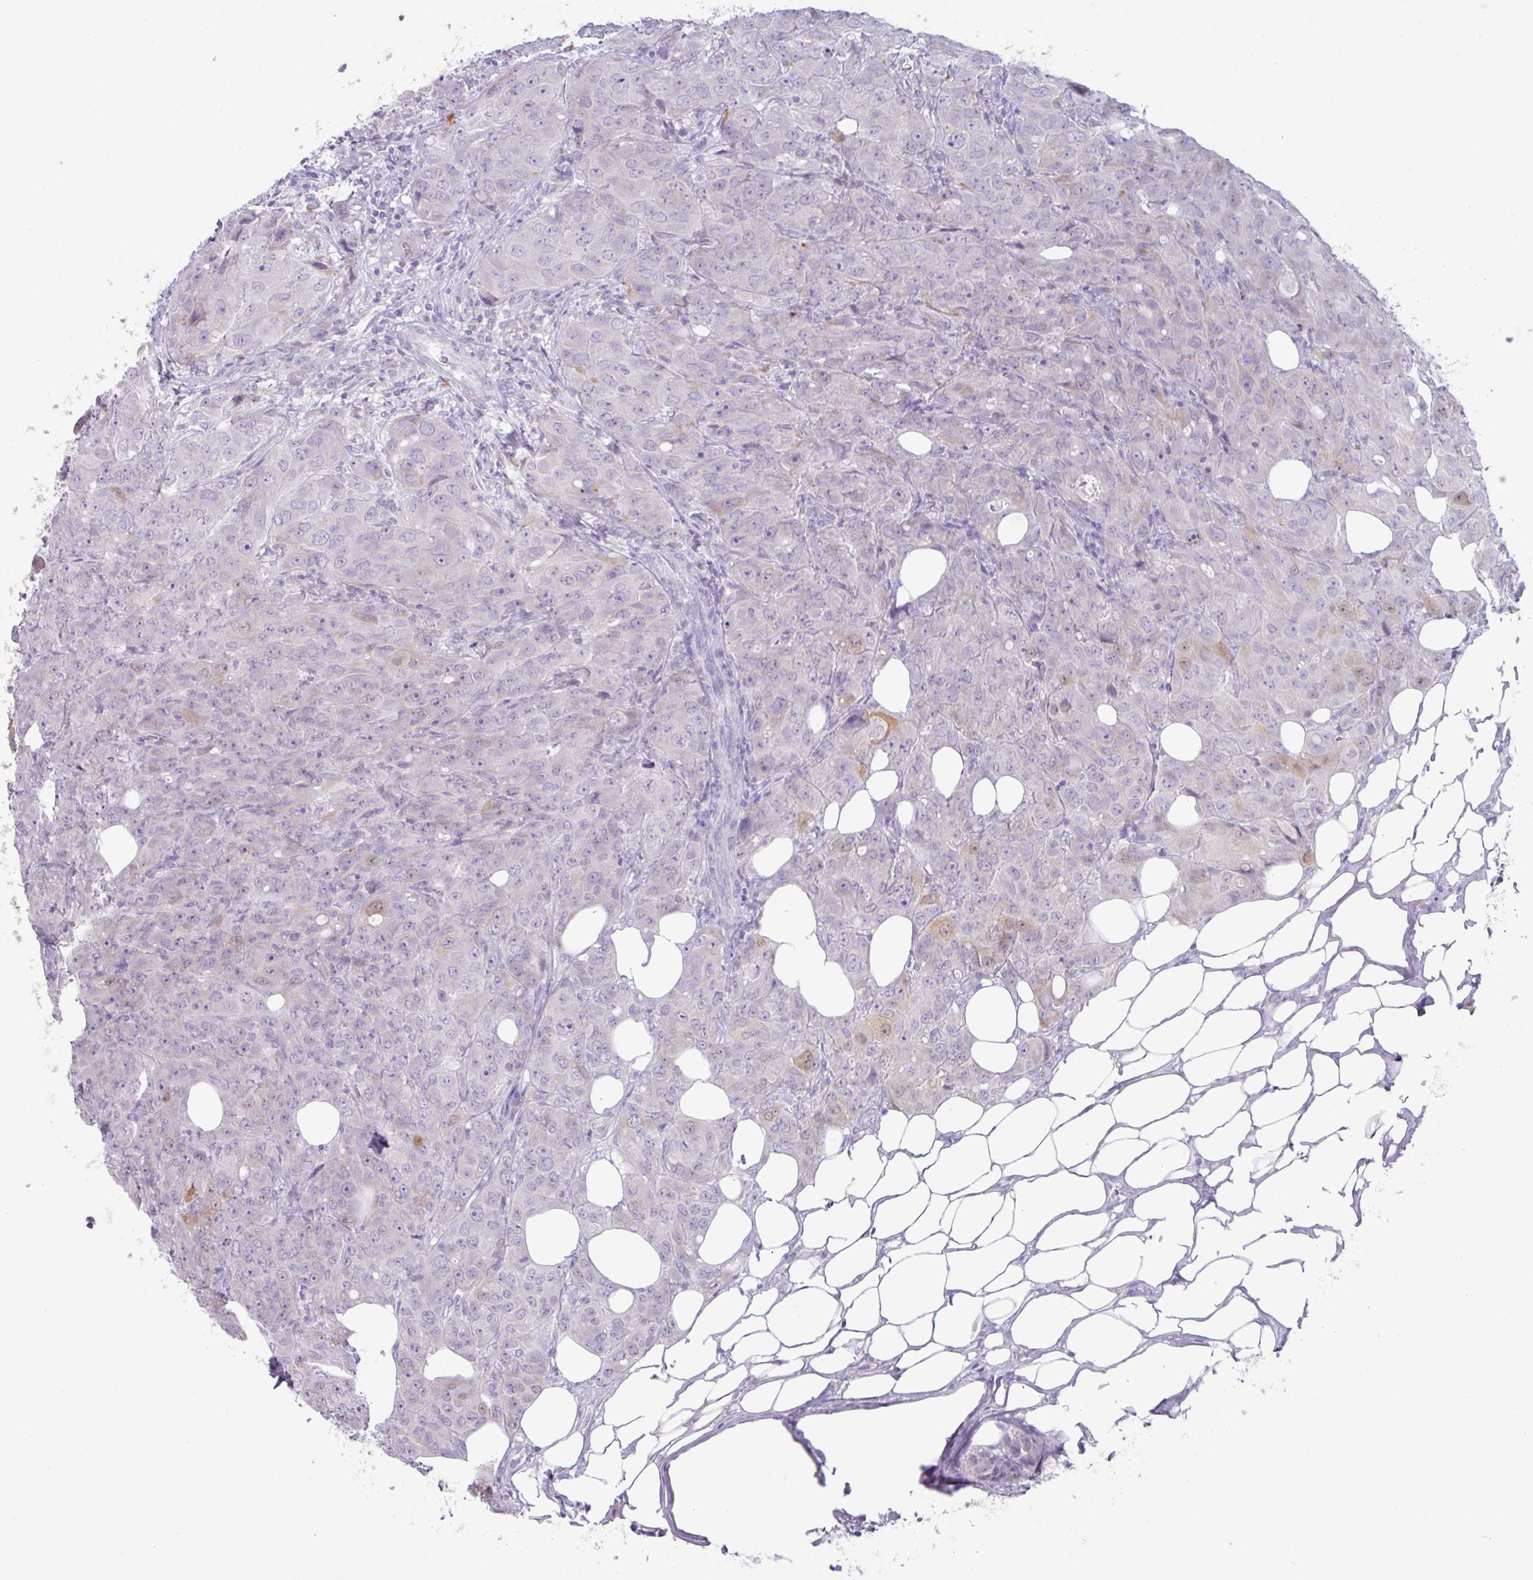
{"staining": {"intensity": "negative", "quantity": "none", "location": "none"}, "tissue": "breast cancer", "cell_type": "Tumor cells", "image_type": "cancer", "snomed": [{"axis": "morphology", "description": "Duct carcinoma"}, {"axis": "topography", "description": "Breast"}], "caption": "Tumor cells are negative for protein expression in human breast infiltrating ductal carcinoma.", "gene": "NCCRP1", "patient": {"sex": "female", "age": 43}}